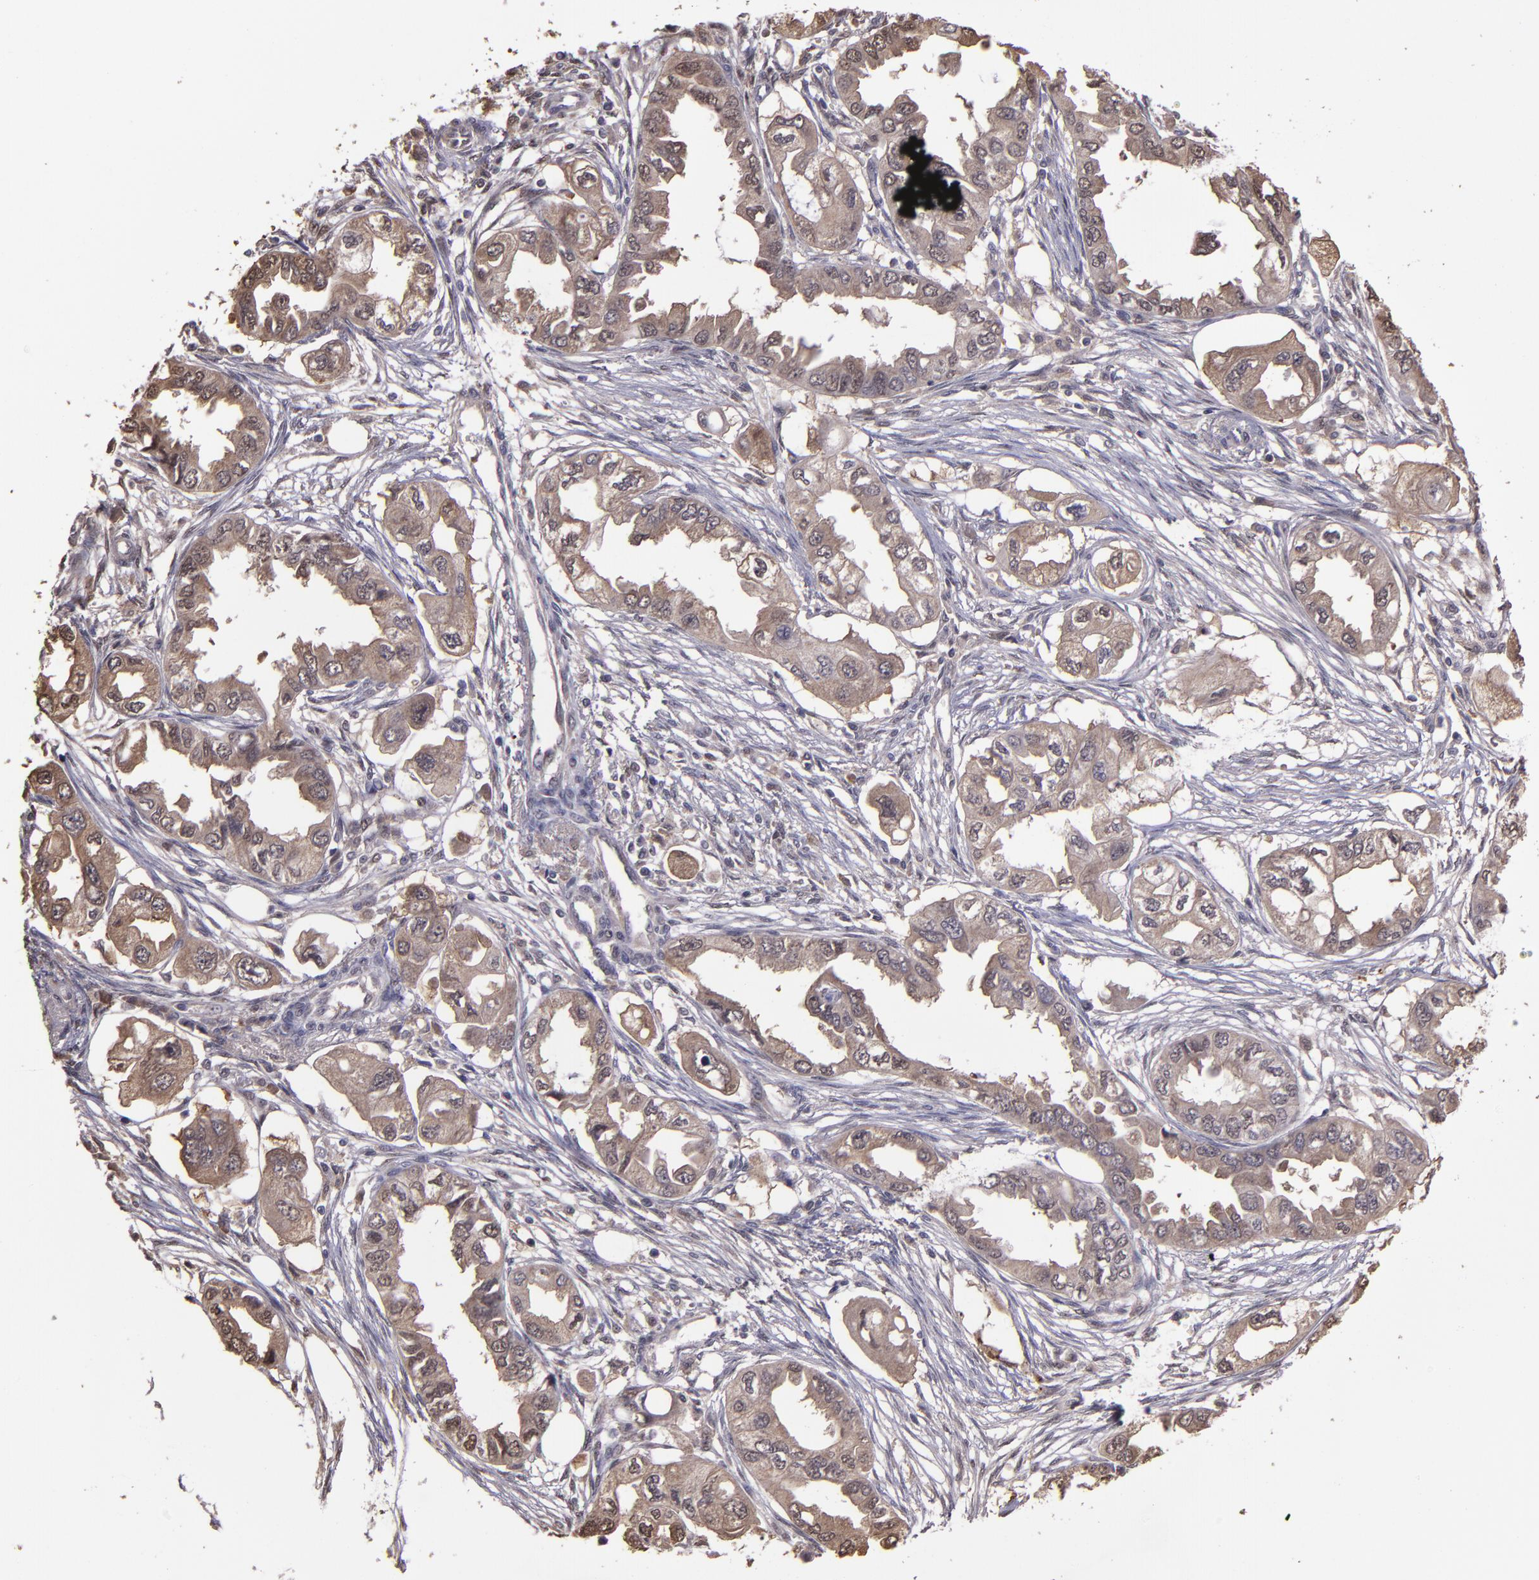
{"staining": {"intensity": "moderate", "quantity": ">75%", "location": "cytoplasmic/membranous"}, "tissue": "endometrial cancer", "cell_type": "Tumor cells", "image_type": "cancer", "snomed": [{"axis": "morphology", "description": "Adenocarcinoma, NOS"}, {"axis": "topography", "description": "Endometrium"}], "caption": "Protein staining shows moderate cytoplasmic/membranous expression in approximately >75% of tumor cells in endometrial adenocarcinoma.", "gene": "SERPINF2", "patient": {"sex": "female", "age": 67}}